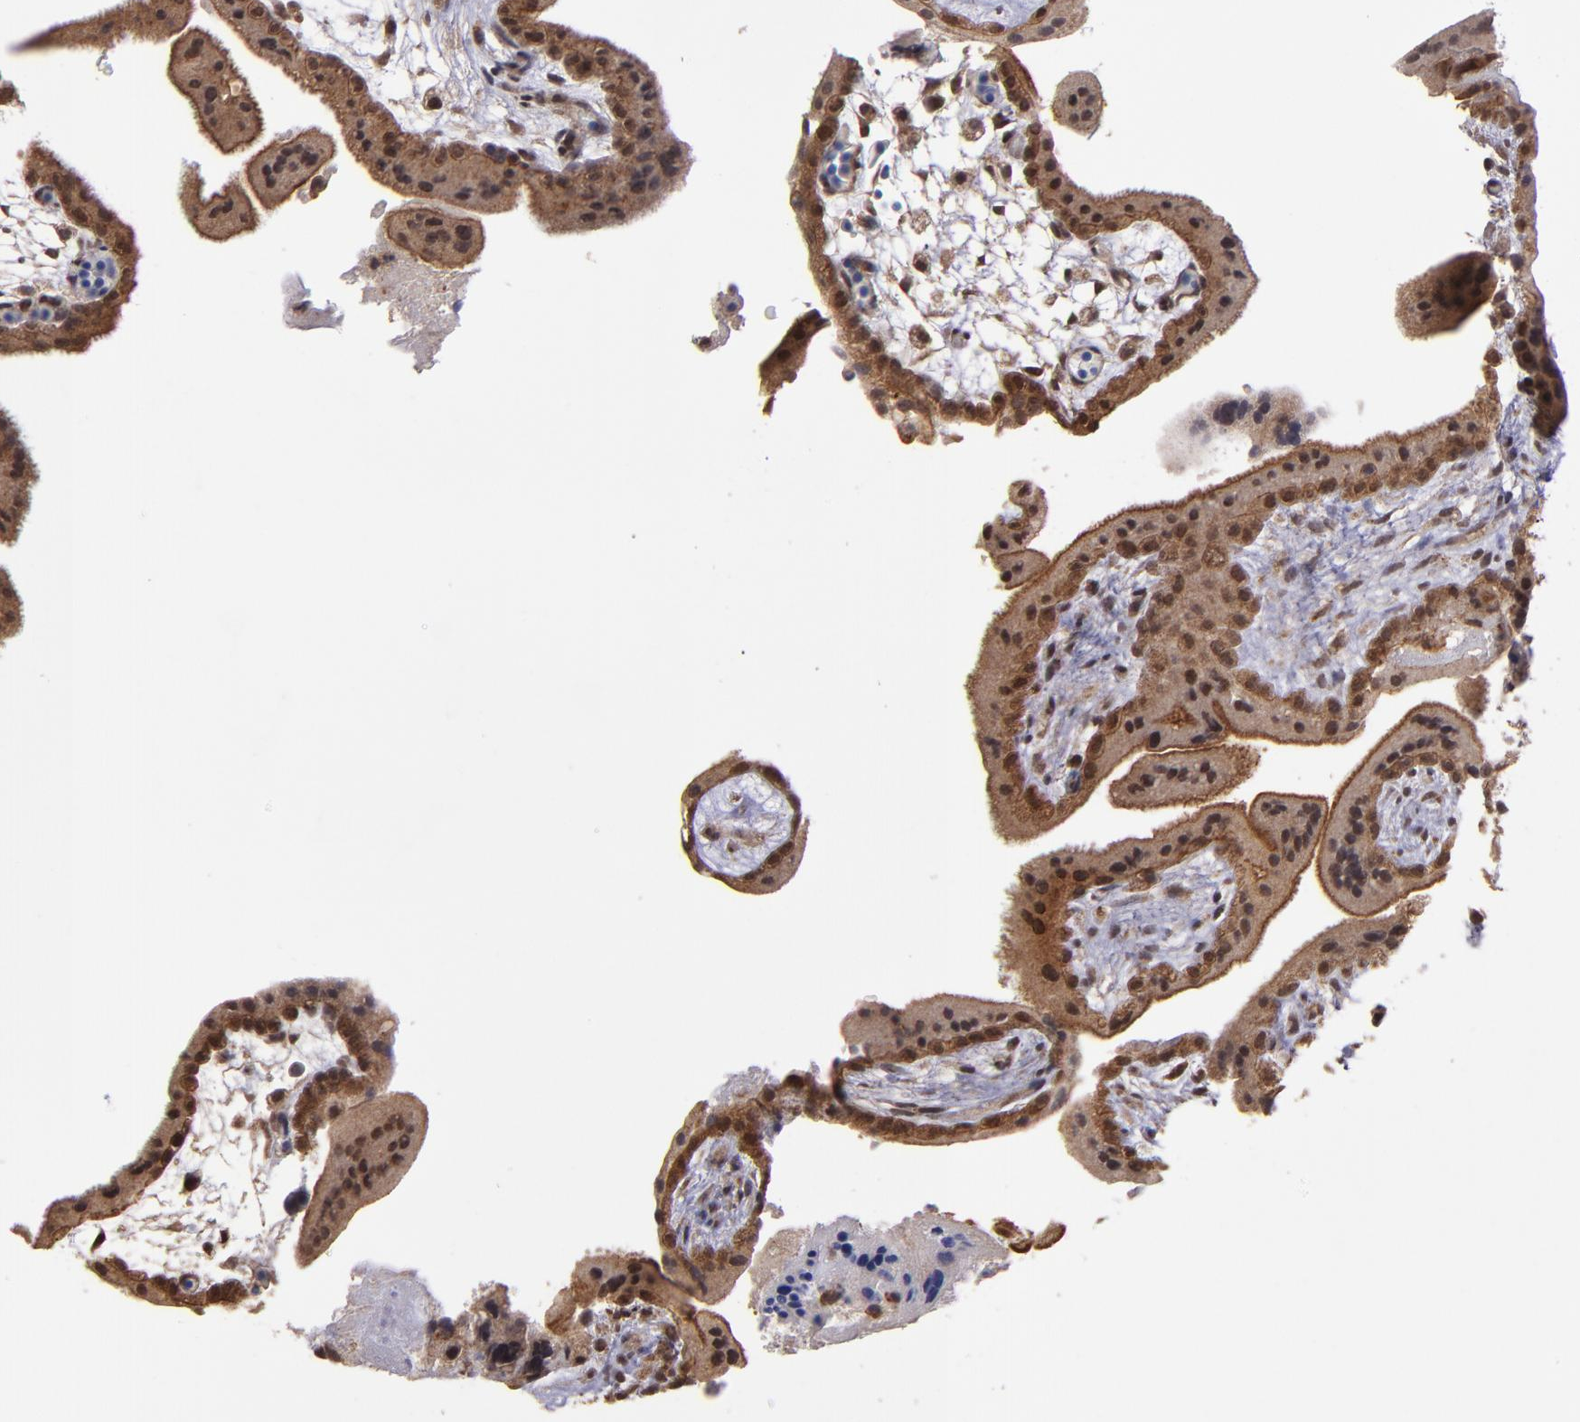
{"staining": {"intensity": "strong", "quantity": ">75%", "location": "cytoplasmic/membranous,nuclear"}, "tissue": "placenta", "cell_type": "Decidual cells", "image_type": "normal", "snomed": [{"axis": "morphology", "description": "Normal tissue, NOS"}, {"axis": "topography", "description": "Placenta"}], "caption": "An immunohistochemistry image of unremarkable tissue is shown. Protein staining in brown labels strong cytoplasmic/membranous,nuclear positivity in placenta within decidual cells.", "gene": "SIPA1L1", "patient": {"sex": "female", "age": 35}}